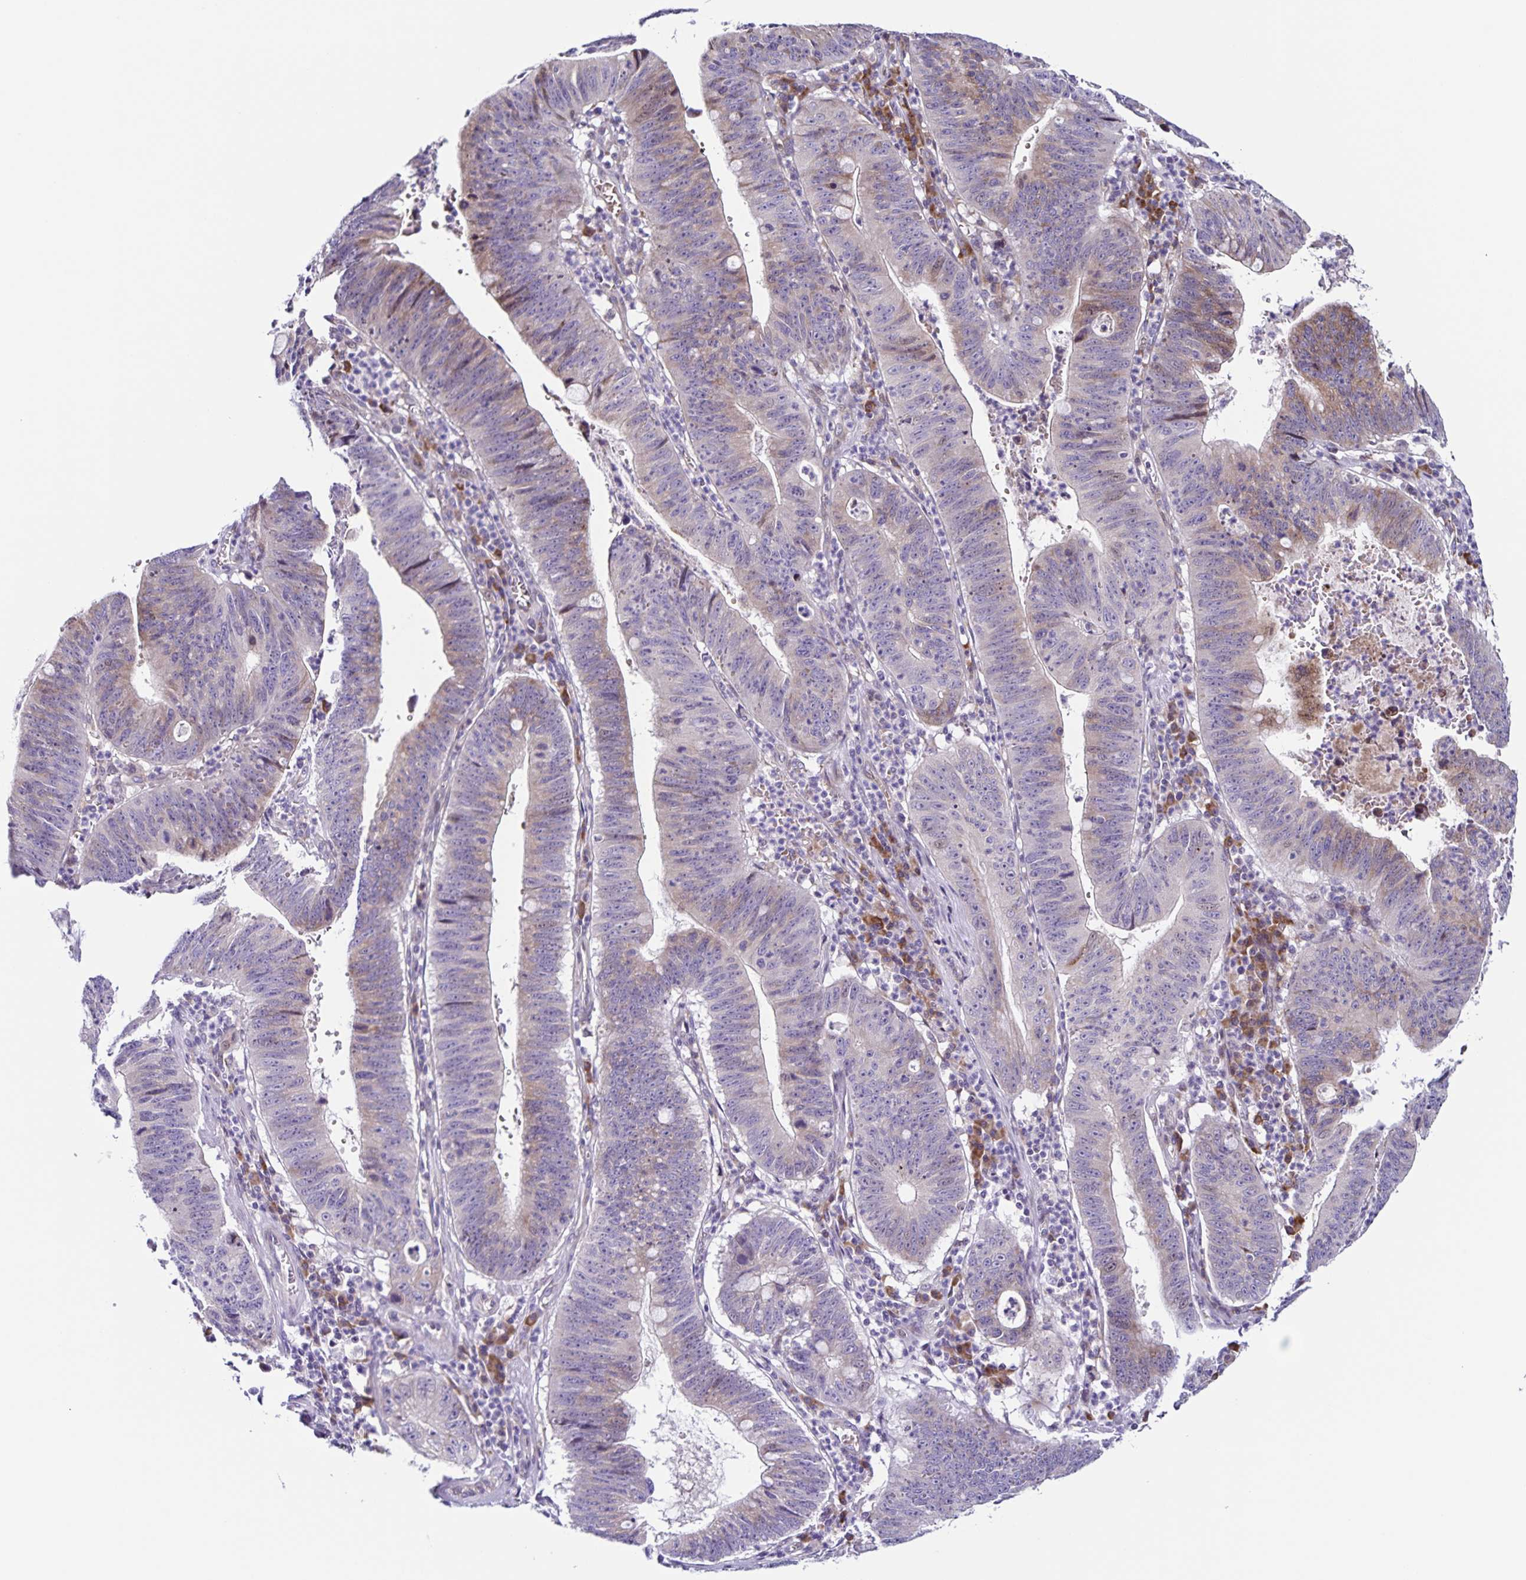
{"staining": {"intensity": "weak", "quantity": "<25%", "location": "cytoplasmic/membranous"}, "tissue": "stomach cancer", "cell_type": "Tumor cells", "image_type": "cancer", "snomed": [{"axis": "morphology", "description": "Adenocarcinoma, NOS"}, {"axis": "topography", "description": "Stomach"}], "caption": "The image displays no staining of tumor cells in stomach adenocarcinoma.", "gene": "RNFT2", "patient": {"sex": "male", "age": 59}}